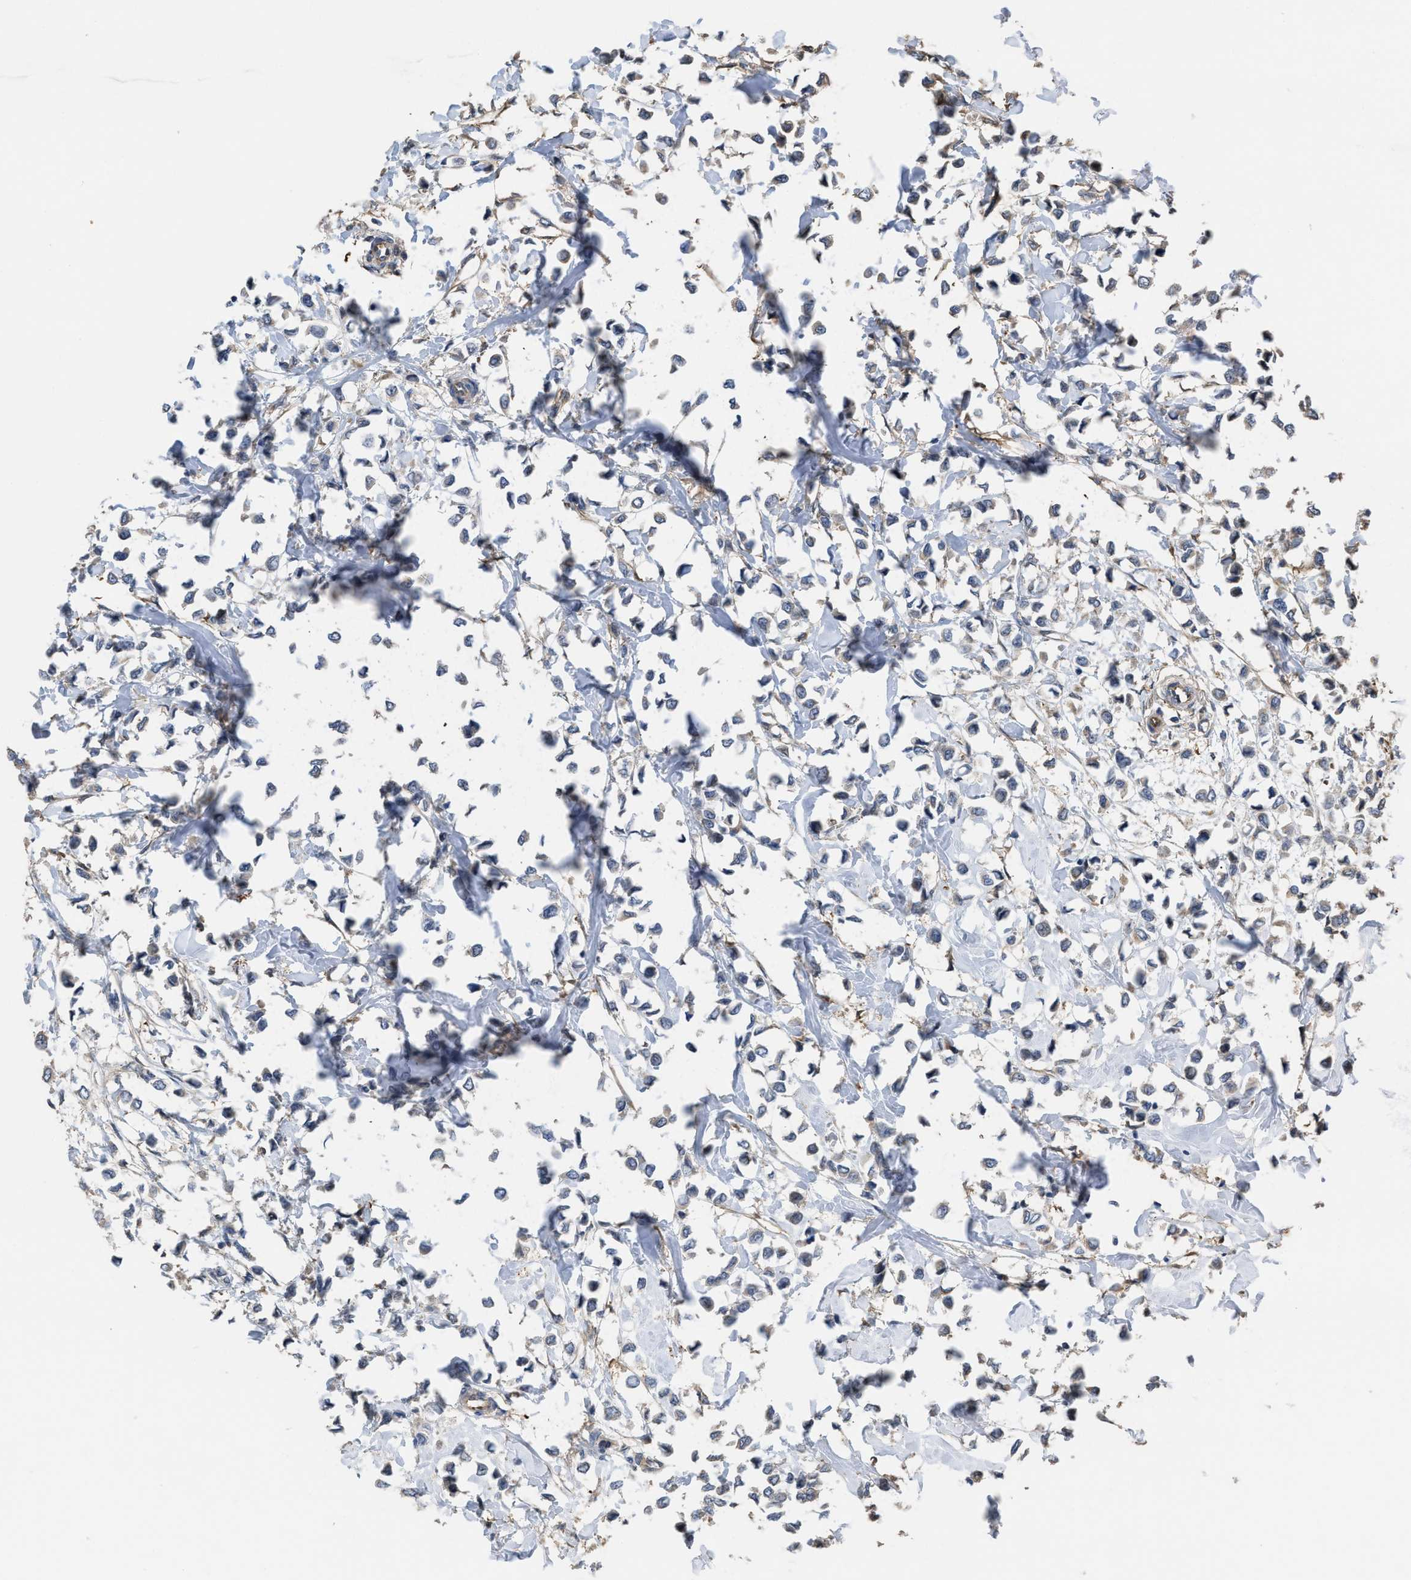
{"staining": {"intensity": "negative", "quantity": "none", "location": "none"}, "tissue": "breast cancer", "cell_type": "Tumor cells", "image_type": "cancer", "snomed": [{"axis": "morphology", "description": "Lobular carcinoma"}, {"axis": "topography", "description": "Breast"}], "caption": "The image displays no staining of tumor cells in breast lobular carcinoma.", "gene": "SLC4A11", "patient": {"sex": "female", "age": 51}}